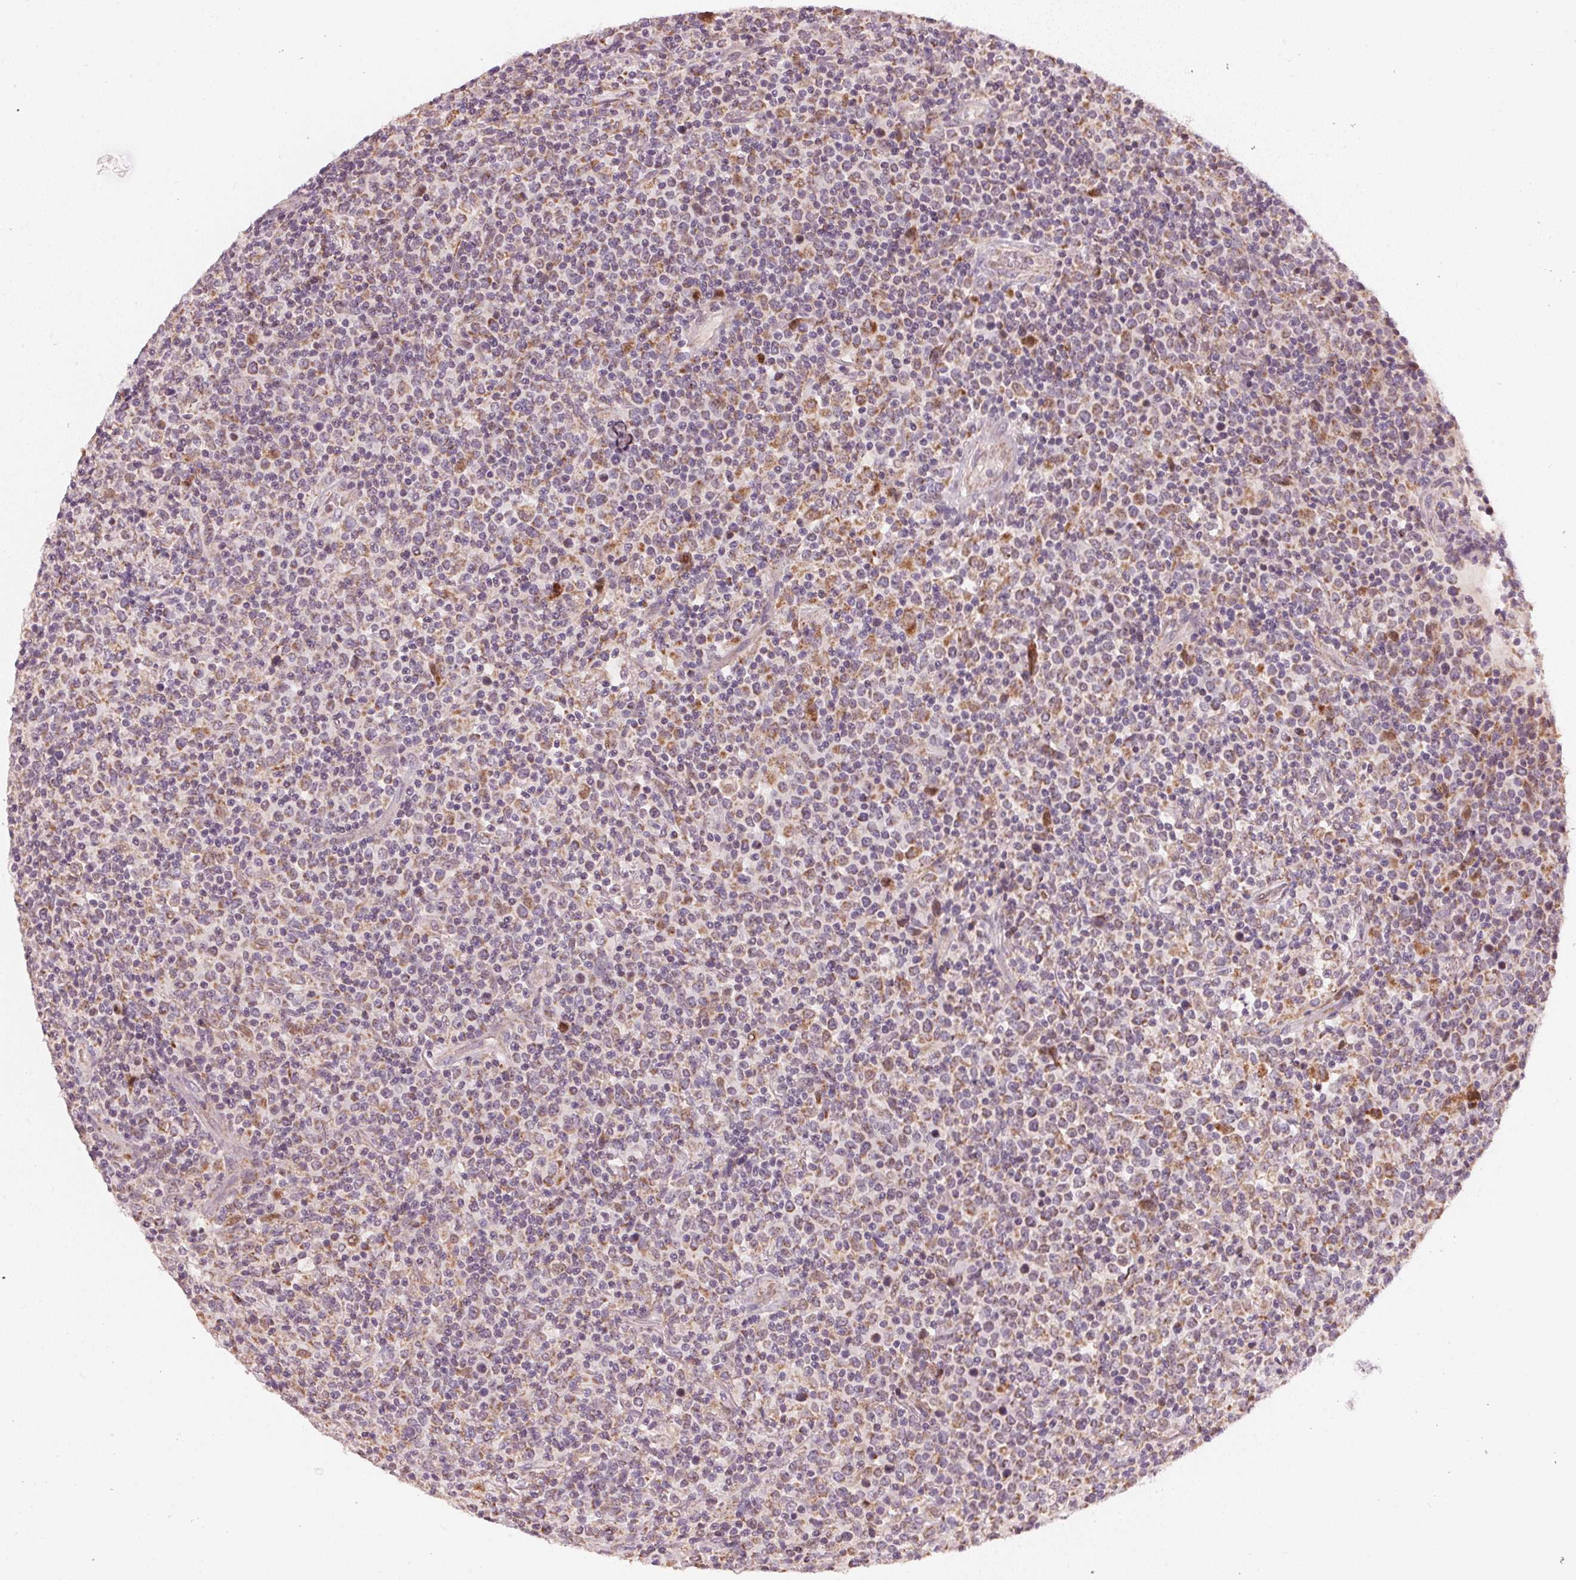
{"staining": {"intensity": "moderate", "quantity": "25%-75%", "location": "cytoplasmic/membranous"}, "tissue": "lymphoma", "cell_type": "Tumor cells", "image_type": "cancer", "snomed": [{"axis": "morphology", "description": "Malignant lymphoma, non-Hodgkin's type, High grade"}, {"axis": "topography", "description": "Lung"}], "caption": "Approximately 25%-75% of tumor cells in malignant lymphoma, non-Hodgkin's type (high-grade) demonstrate moderate cytoplasmic/membranous protein expression as visualized by brown immunohistochemical staining.", "gene": "COQ7", "patient": {"sex": "male", "age": 79}}